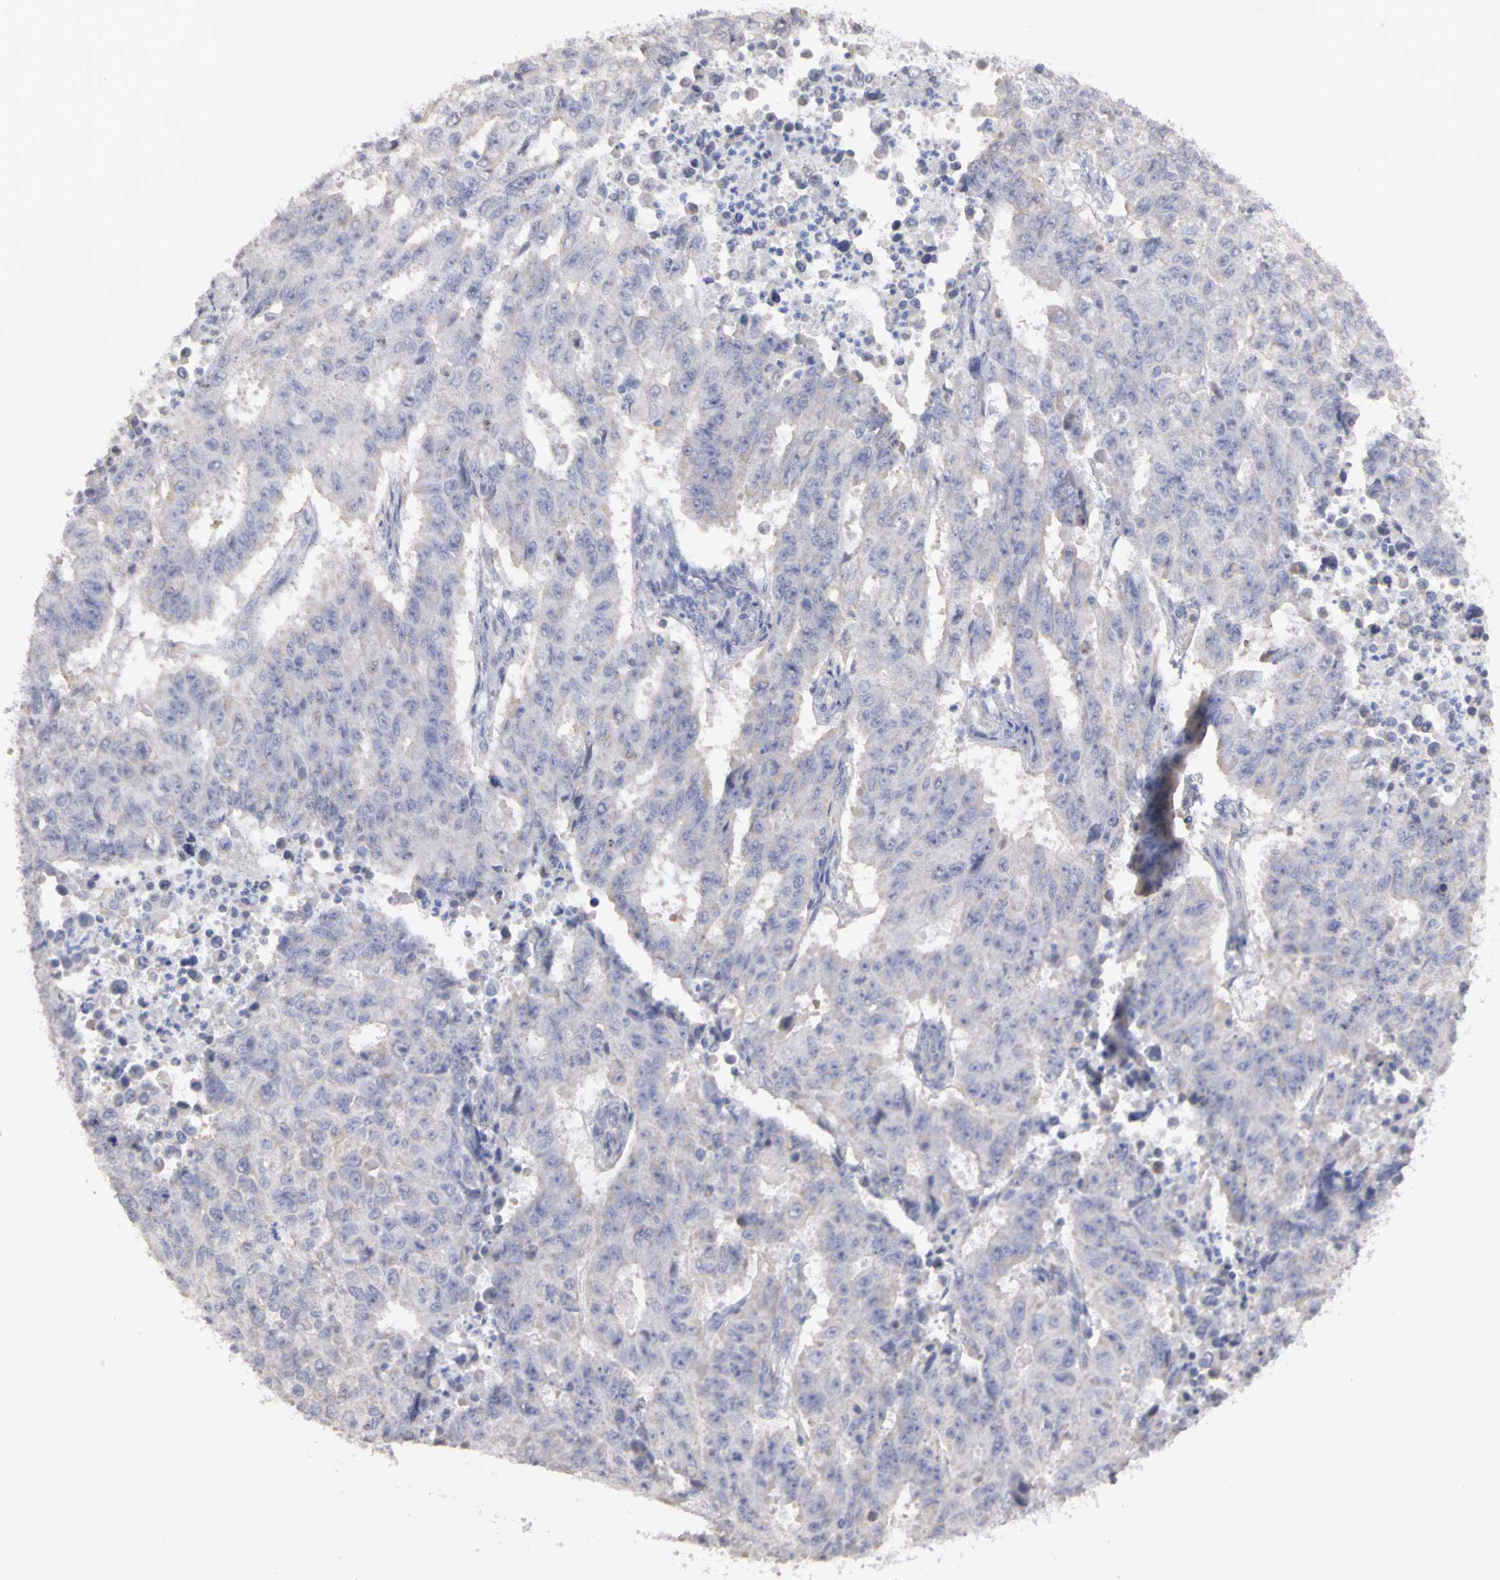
{"staining": {"intensity": "weak", "quantity": "<25%", "location": "cytoplasmic/membranous"}, "tissue": "endometrial cancer", "cell_type": "Tumor cells", "image_type": "cancer", "snomed": [{"axis": "morphology", "description": "Adenocarcinoma, NOS"}, {"axis": "topography", "description": "Endometrium"}], "caption": "IHC micrograph of neoplastic tissue: endometrial cancer stained with DAB (3,3'-diaminobenzidine) demonstrates no significant protein staining in tumor cells. (Stains: DAB immunohistochemistry (IHC) with hematoxylin counter stain, Microscopy: brightfield microscopy at high magnification).", "gene": "PLEKHA1", "patient": {"sex": "female", "age": 42}}